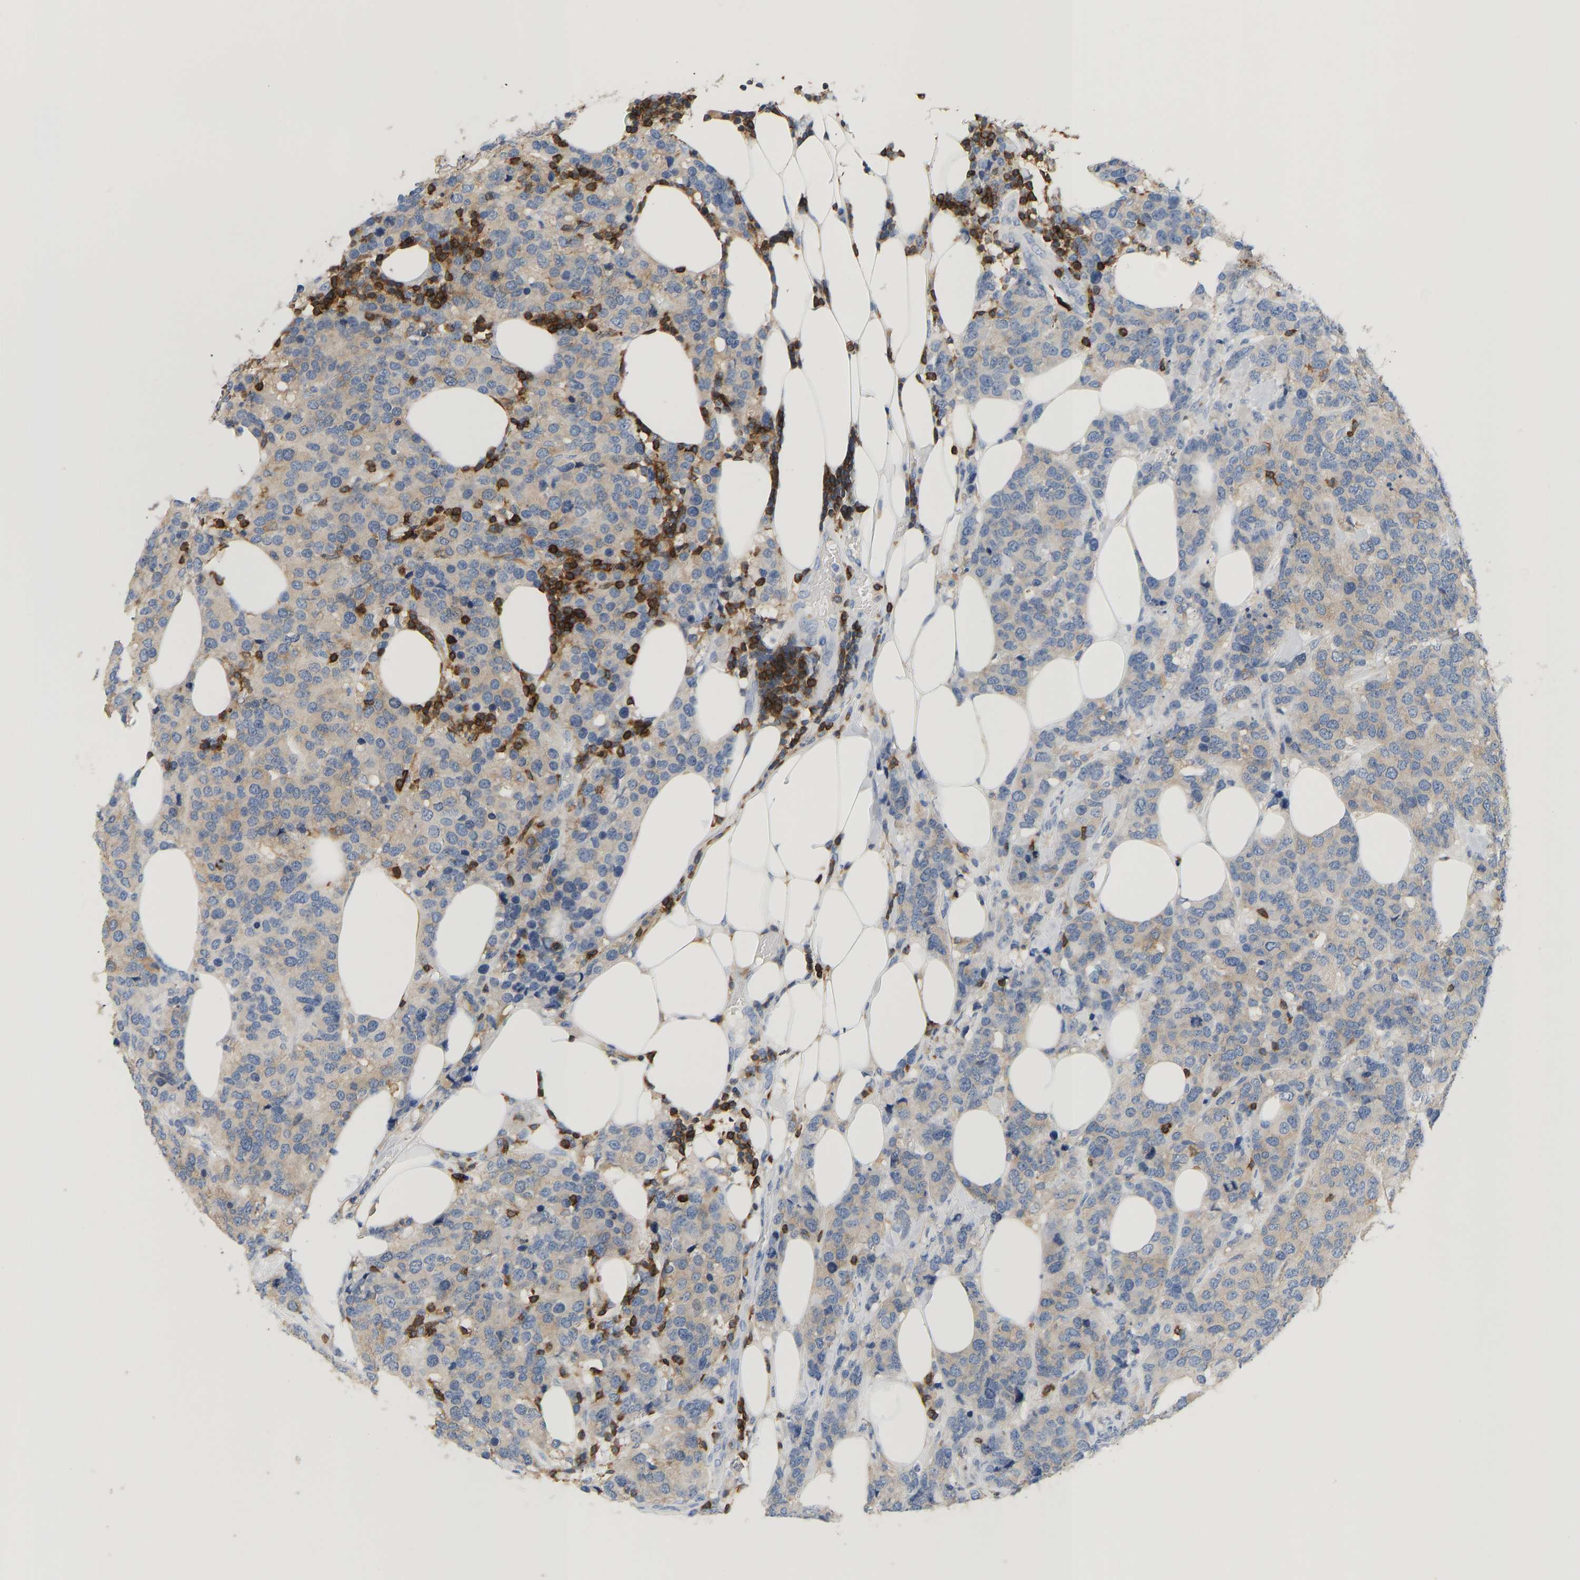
{"staining": {"intensity": "weak", "quantity": ">75%", "location": "cytoplasmic/membranous"}, "tissue": "breast cancer", "cell_type": "Tumor cells", "image_type": "cancer", "snomed": [{"axis": "morphology", "description": "Lobular carcinoma"}, {"axis": "topography", "description": "Breast"}], "caption": "Approximately >75% of tumor cells in human breast cancer (lobular carcinoma) reveal weak cytoplasmic/membranous protein staining as visualized by brown immunohistochemical staining.", "gene": "EVL", "patient": {"sex": "female", "age": 59}}